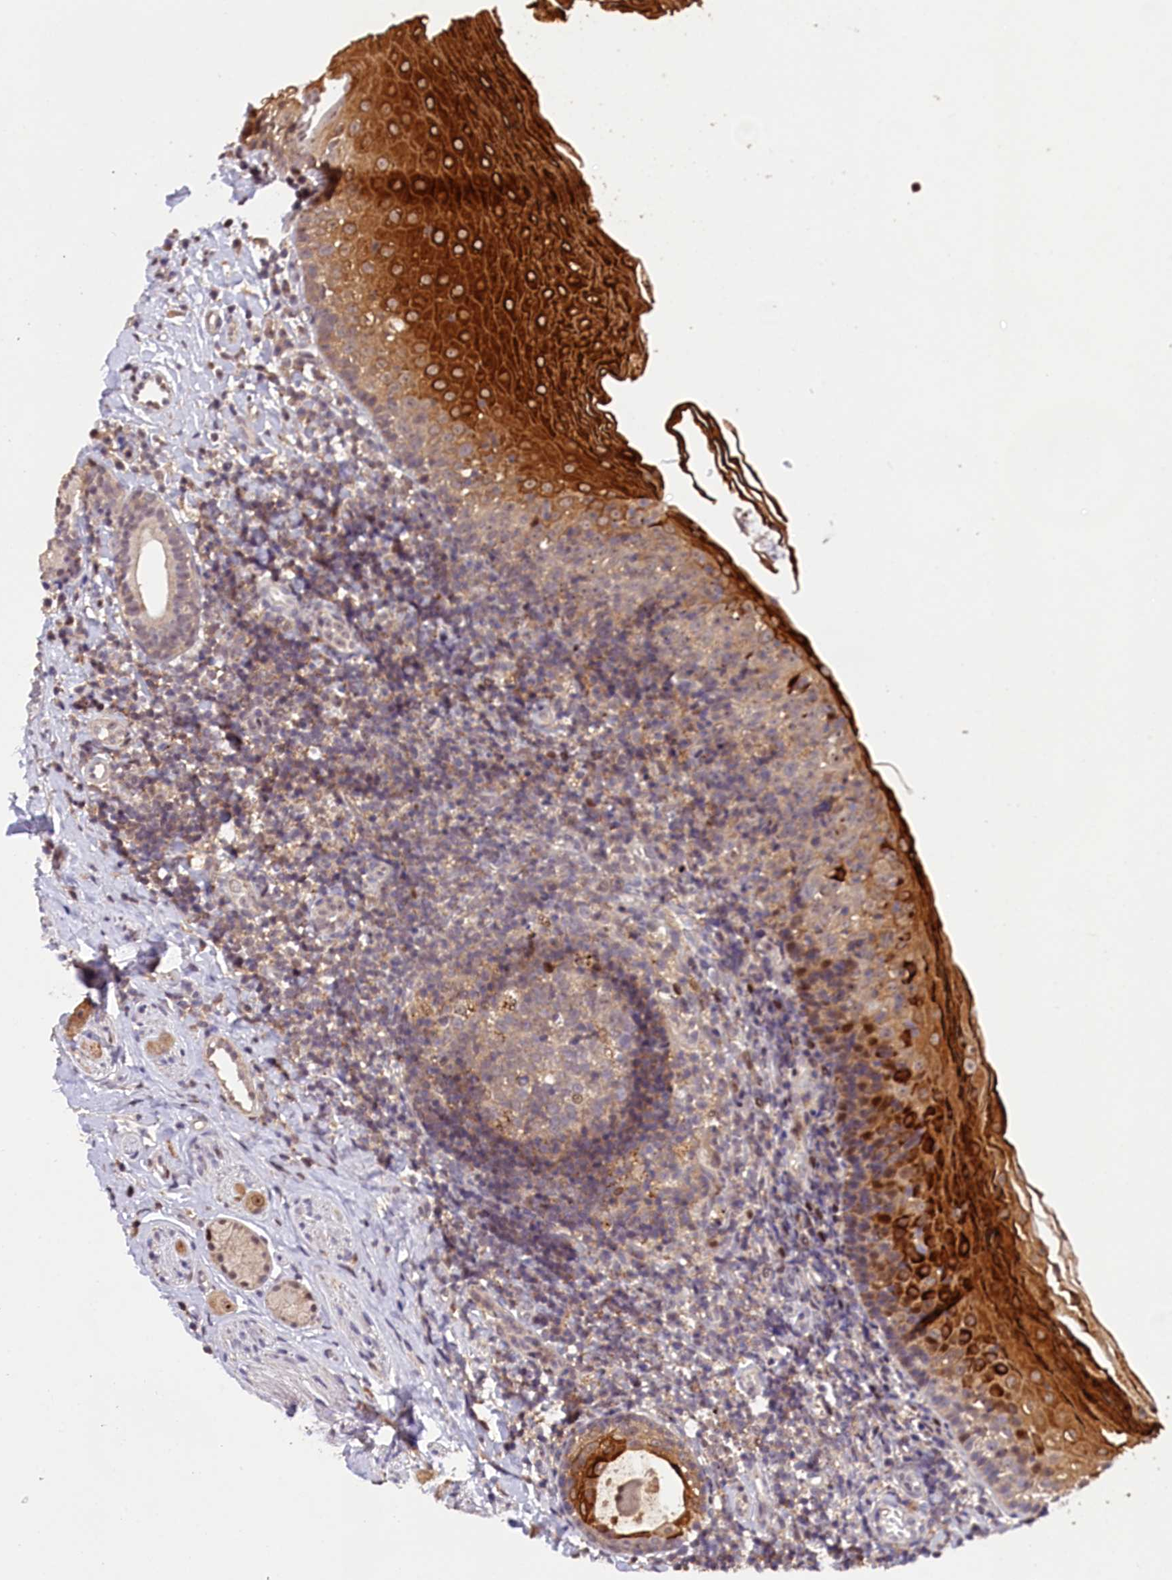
{"staining": {"intensity": "strong", "quantity": "25%-75%", "location": "cytoplasmic/membranous"}, "tissue": "oral mucosa", "cell_type": "Squamous epithelial cells", "image_type": "normal", "snomed": [{"axis": "morphology", "description": "Normal tissue, NOS"}, {"axis": "topography", "description": "Oral tissue"}], "caption": "DAB (3,3'-diaminobenzidine) immunohistochemical staining of benign oral mucosa displays strong cytoplasmic/membranous protein staining in about 25%-75% of squamous epithelial cells.", "gene": "PHAF1", "patient": {"sex": "male", "age": 46}}